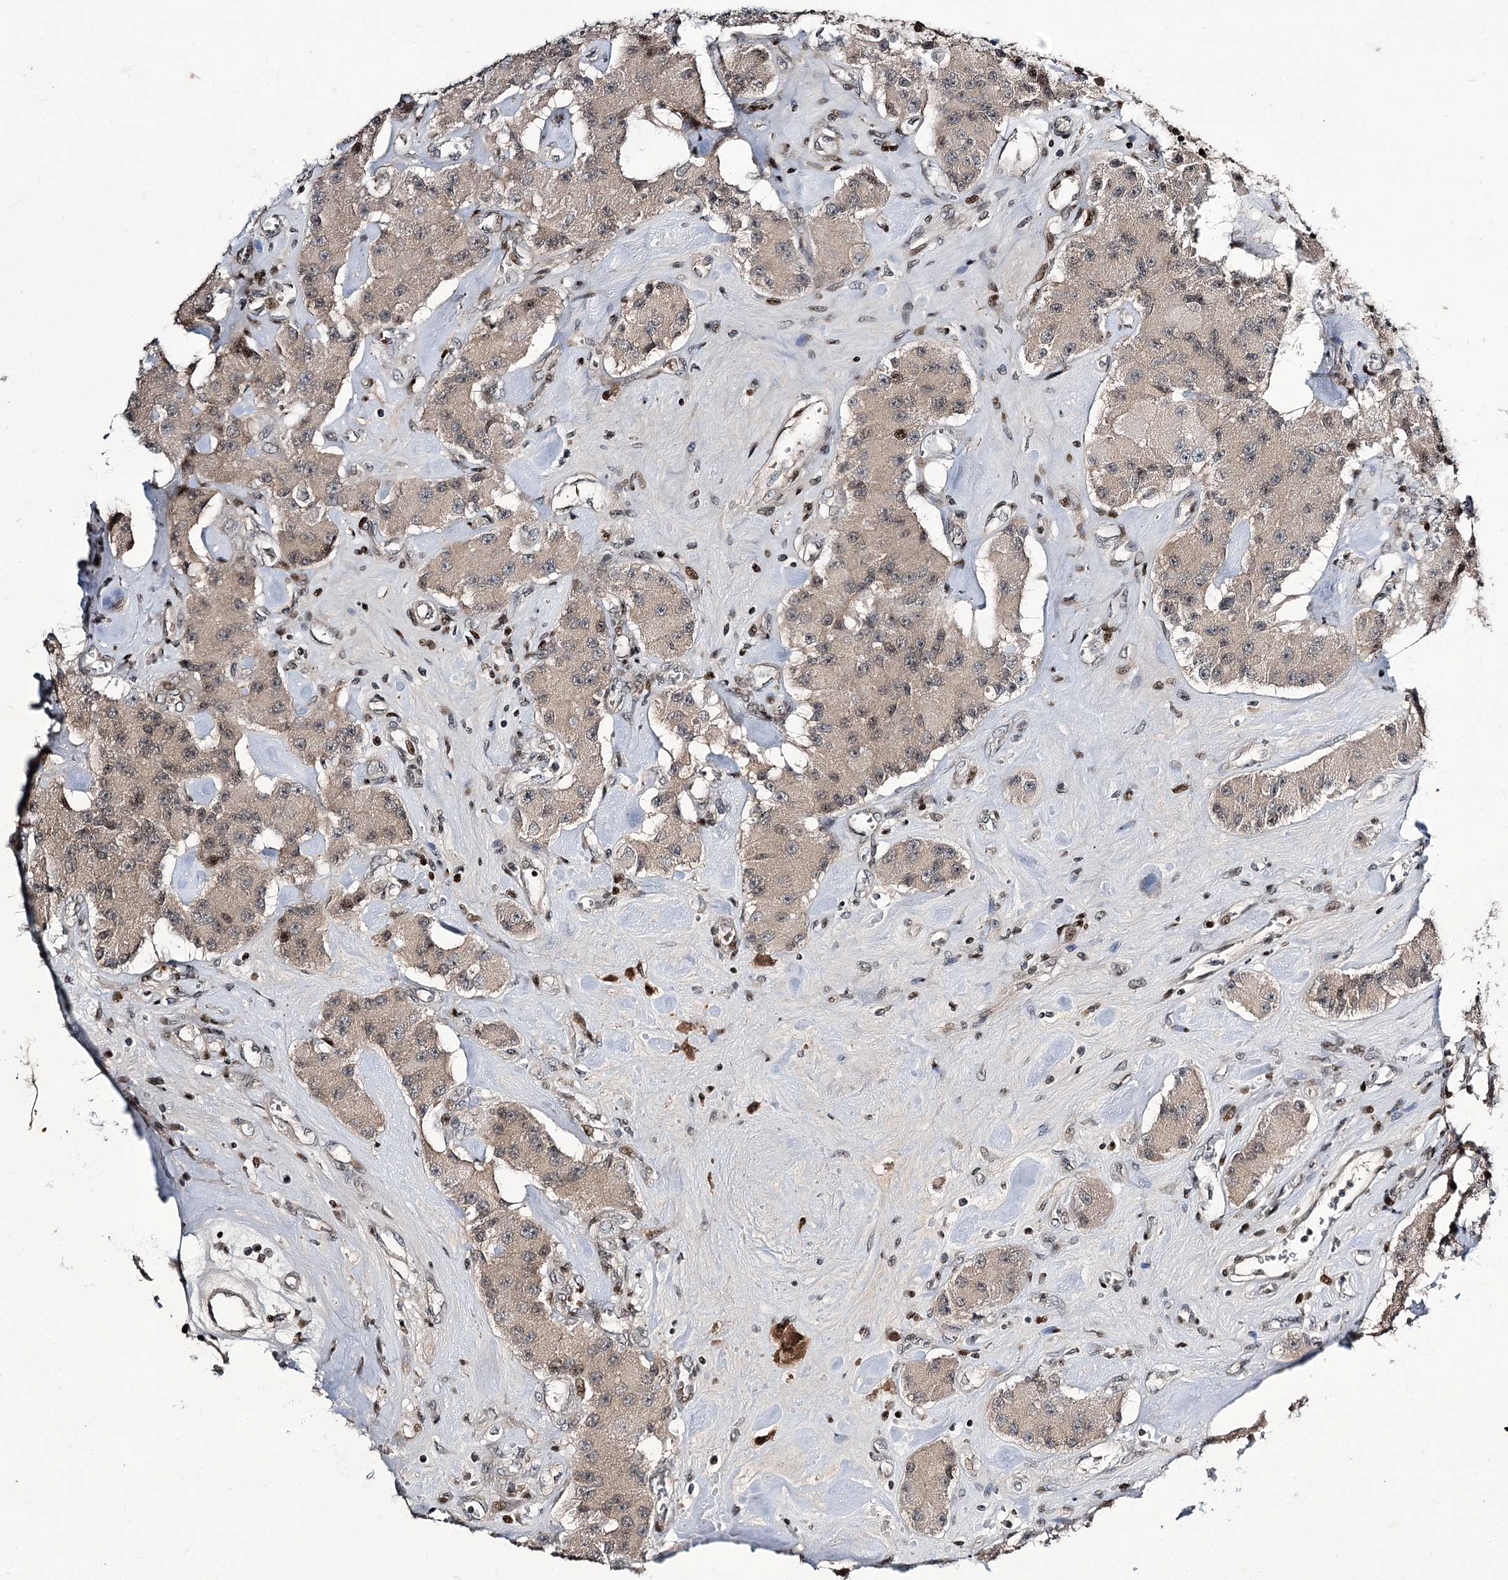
{"staining": {"intensity": "weak", "quantity": "25%-75%", "location": "nuclear"}, "tissue": "carcinoid", "cell_type": "Tumor cells", "image_type": "cancer", "snomed": [{"axis": "morphology", "description": "Carcinoid, malignant, NOS"}, {"axis": "topography", "description": "Pancreas"}], "caption": "DAB (3,3'-diaminobenzidine) immunohistochemical staining of malignant carcinoid shows weak nuclear protein expression in about 25%-75% of tumor cells. Using DAB (3,3'-diaminobenzidine) (brown) and hematoxylin (blue) stains, captured at high magnification using brightfield microscopy.", "gene": "ITFG2", "patient": {"sex": "male", "age": 41}}